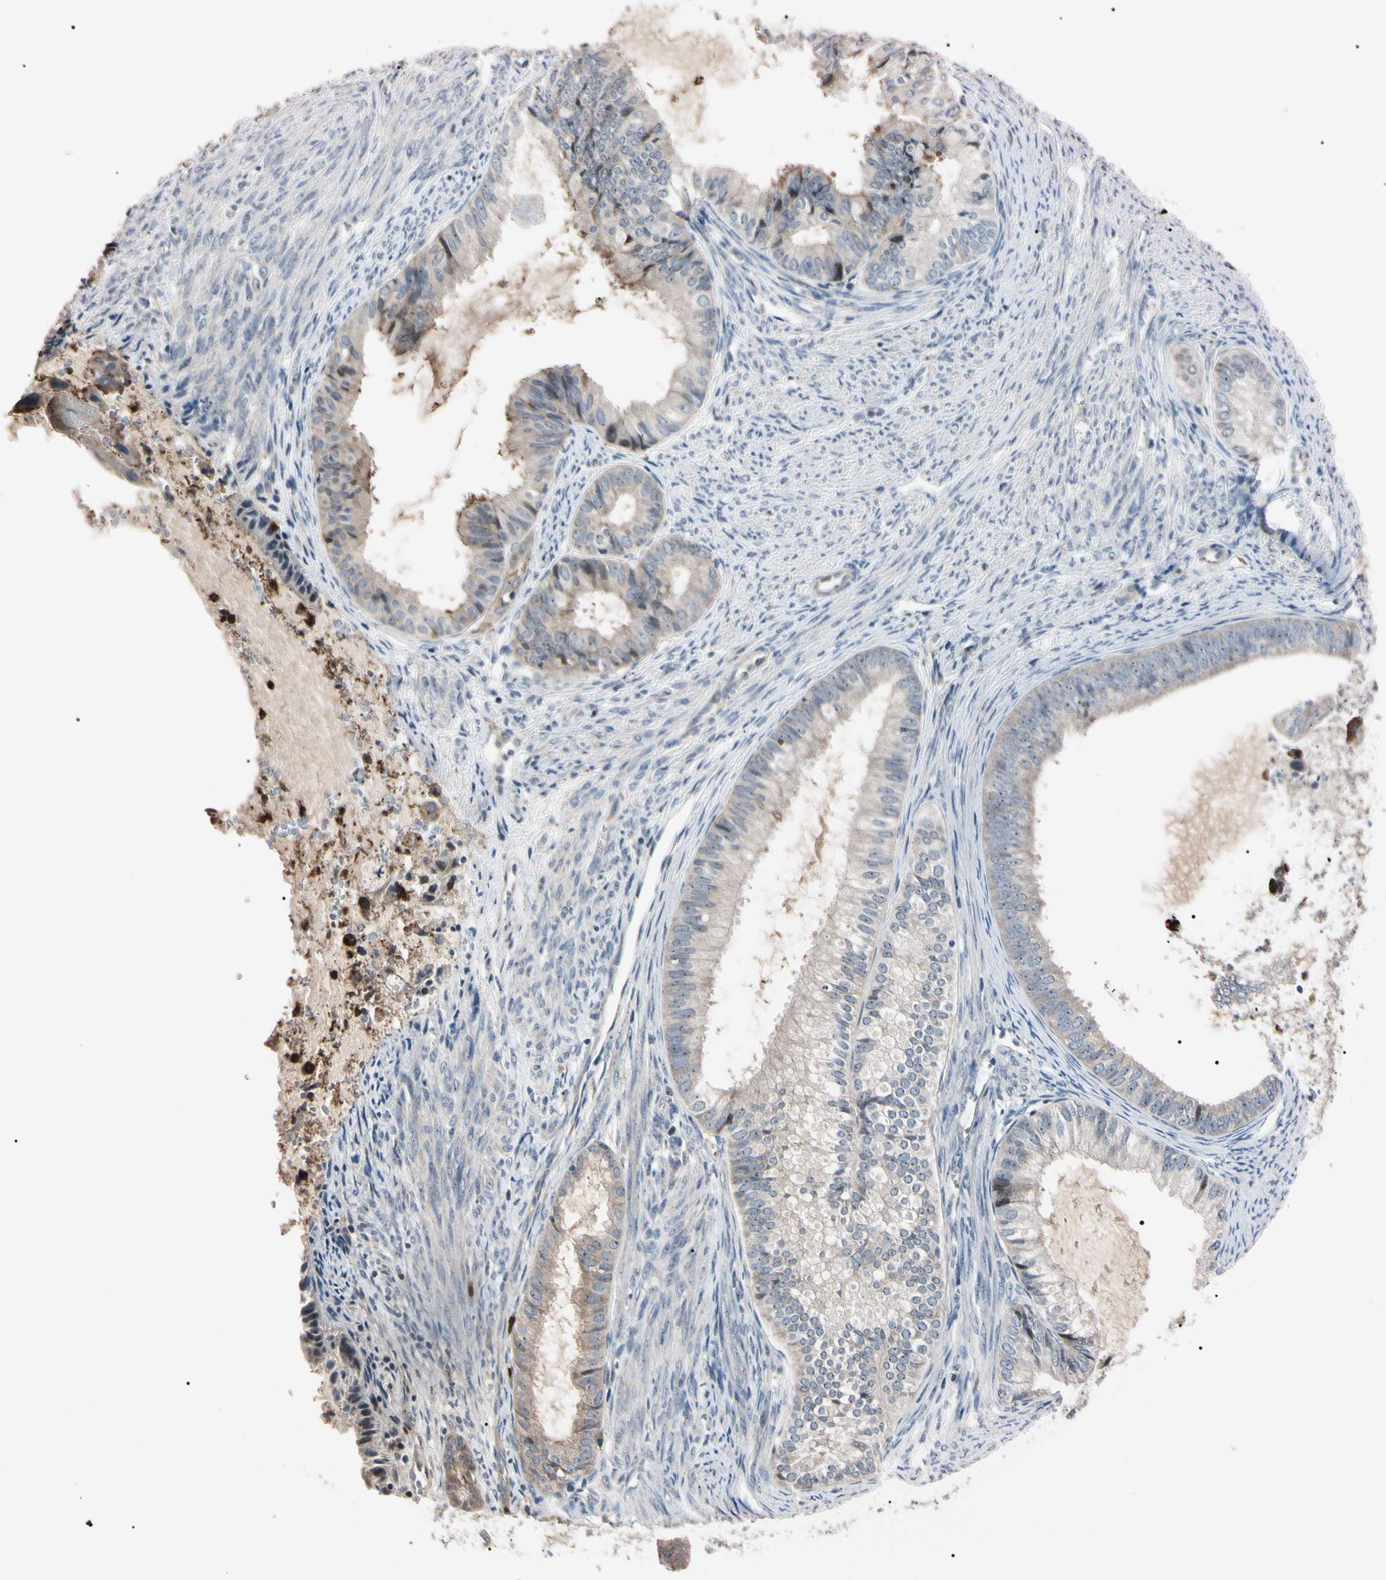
{"staining": {"intensity": "weak", "quantity": ">75%", "location": "cytoplasmic/membranous"}, "tissue": "endometrial cancer", "cell_type": "Tumor cells", "image_type": "cancer", "snomed": [{"axis": "morphology", "description": "Adenocarcinoma, NOS"}, {"axis": "topography", "description": "Endometrium"}], "caption": "Endometrial adenocarcinoma was stained to show a protein in brown. There is low levels of weak cytoplasmic/membranous staining in approximately >75% of tumor cells.", "gene": "TRAF5", "patient": {"sex": "female", "age": 86}}